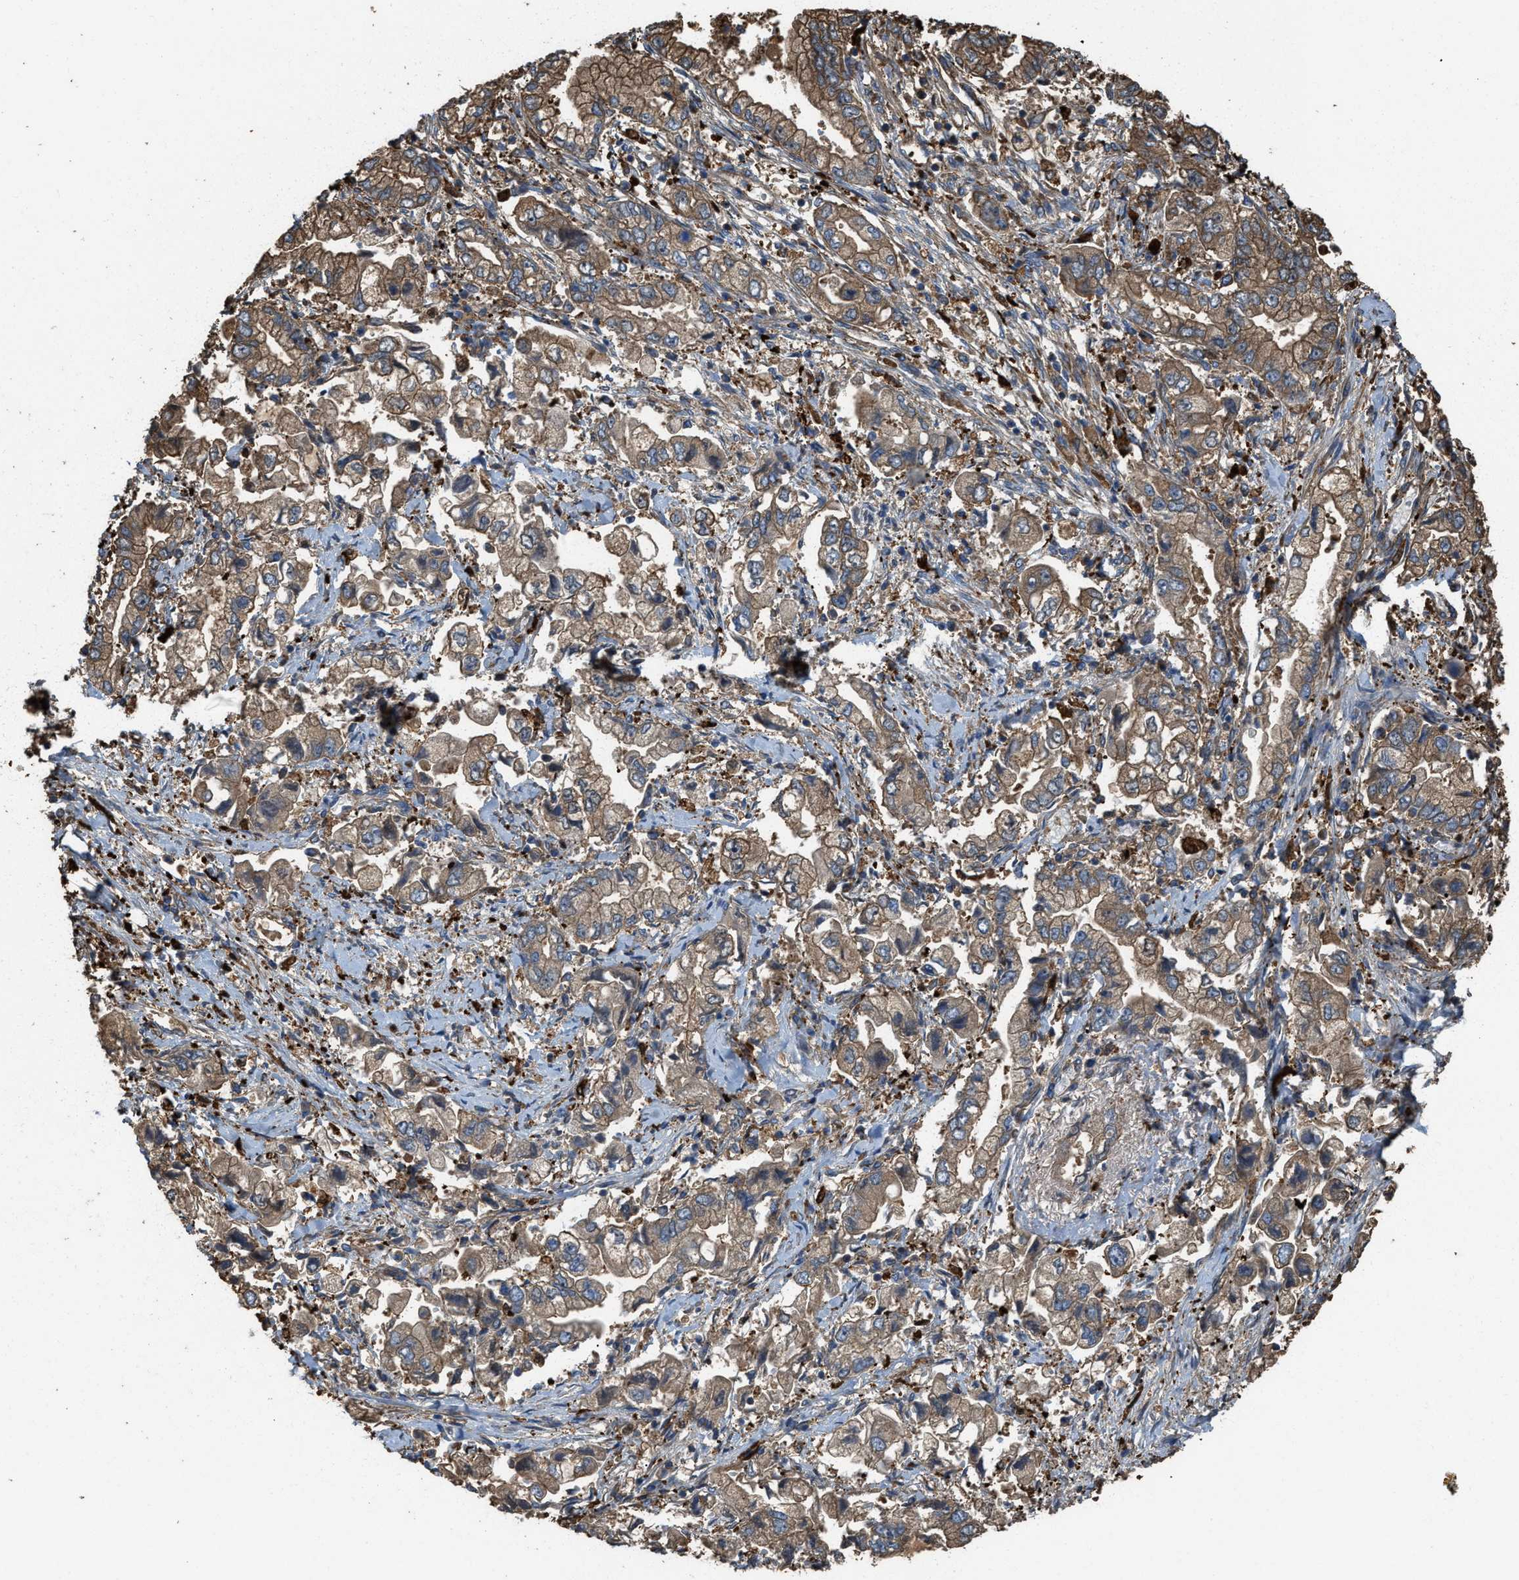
{"staining": {"intensity": "moderate", "quantity": ">75%", "location": "cytoplasmic/membranous"}, "tissue": "stomach cancer", "cell_type": "Tumor cells", "image_type": "cancer", "snomed": [{"axis": "morphology", "description": "Normal tissue, NOS"}, {"axis": "morphology", "description": "Adenocarcinoma, NOS"}, {"axis": "topography", "description": "Stomach"}], "caption": "Immunohistochemical staining of stomach adenocarcinoma demonstrates medium levels of moderate cytoplasmic/membranous expression in approximately >75% of tumor cells.", "gene": "ATIC", "patient": {"sex": "male", "age": 62}}